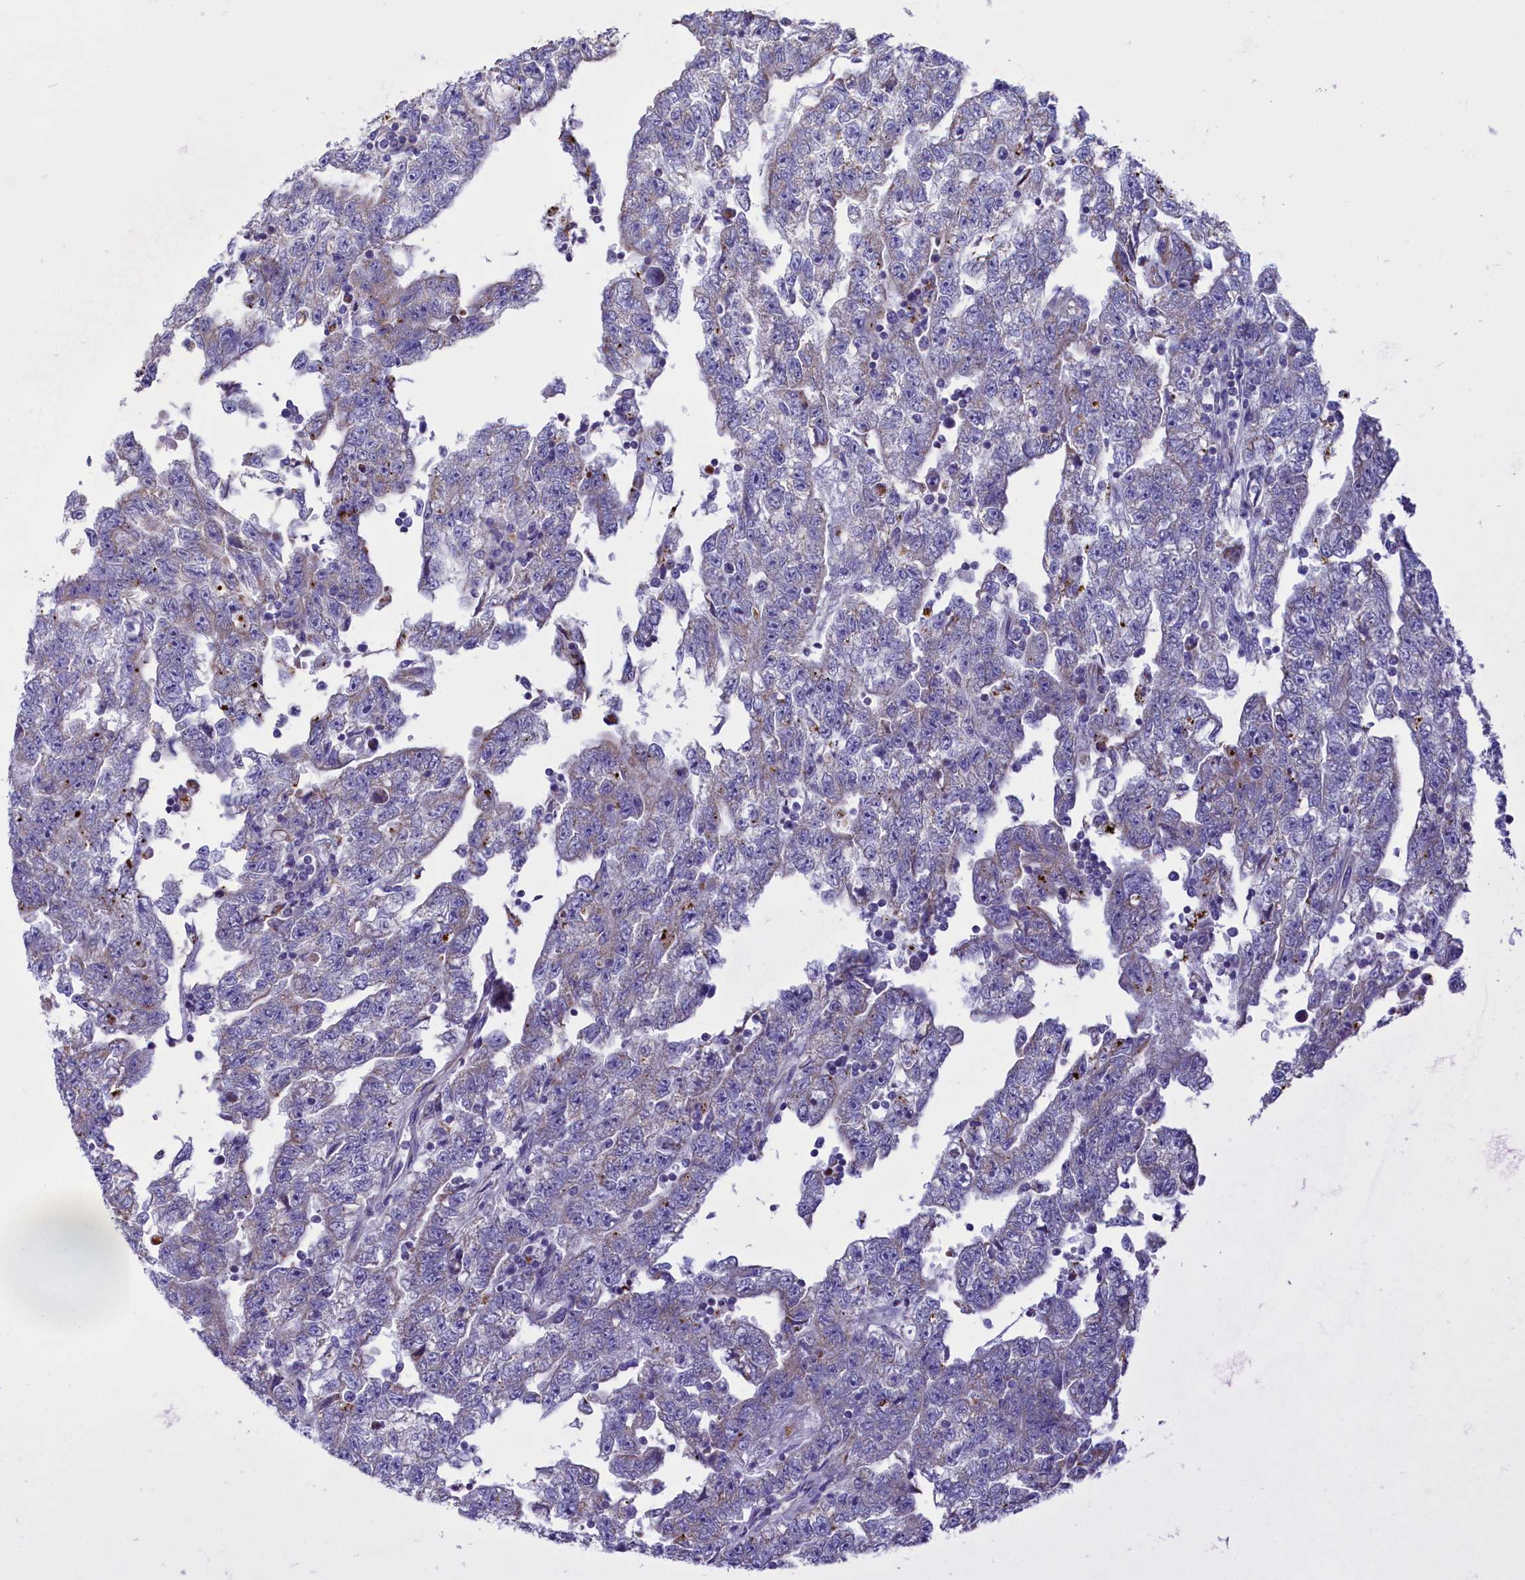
{"staining": {"intensity": "negative", "quantity": "none", "location": "none"}, "tissue": "testis cancer", "cell_type": "Tumor cells", "image_type": "cancer", "snomed": [{"axis": "morphology", "description": "Carcinoma, Embryonal, NOS"}, {"axis": "topography", "description": "Testis"}], "caption": "Human embryonal carcinoma (testis) stained for a protein using IHC exhibits no expression in tumor cells.", "gene": "LMOD3", "patient": {"sex": "male", "age": 25}}